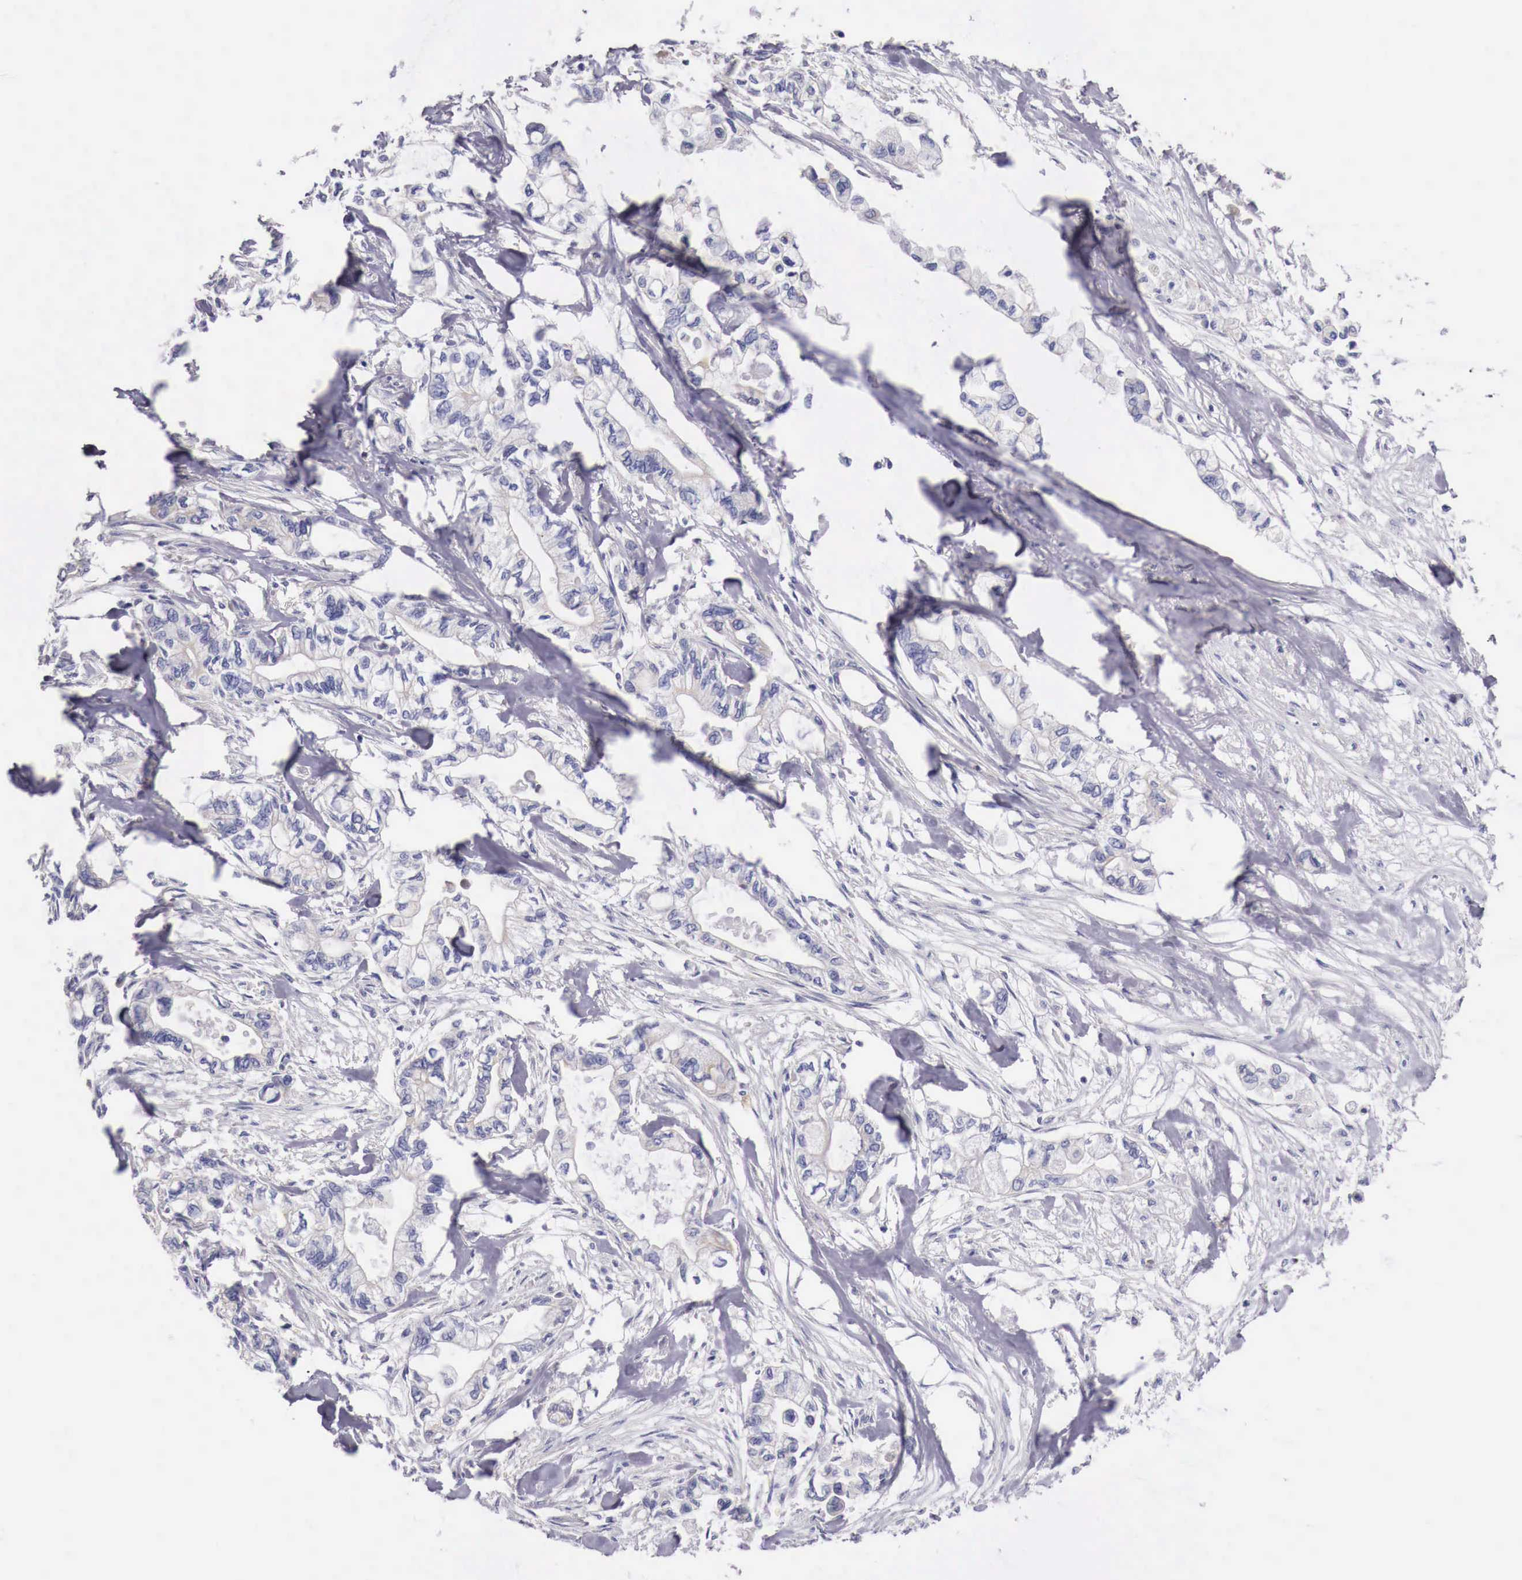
{"staining": {"intensity": "weak", "quantity": "25%-75%", "location": "cytoplasmic/membranous"}, "tissue": "pancreatic cancer", "cell_type": "Tumor cells", "image_type": "cancer", "snomed": [{"axis": "morphology", "description": "Adenocarcinoma, NOS"}, {"axis": "topography", "description": "Pancreas"}], "caption": "IHC of pancreatic adenocarcinoma demonstrates low levels of weak cytoplasmic/membranous expression in about 25%-75% of tumor cells.", "gene": "NREP", "patient": {"sex": "male", "age": 79}}